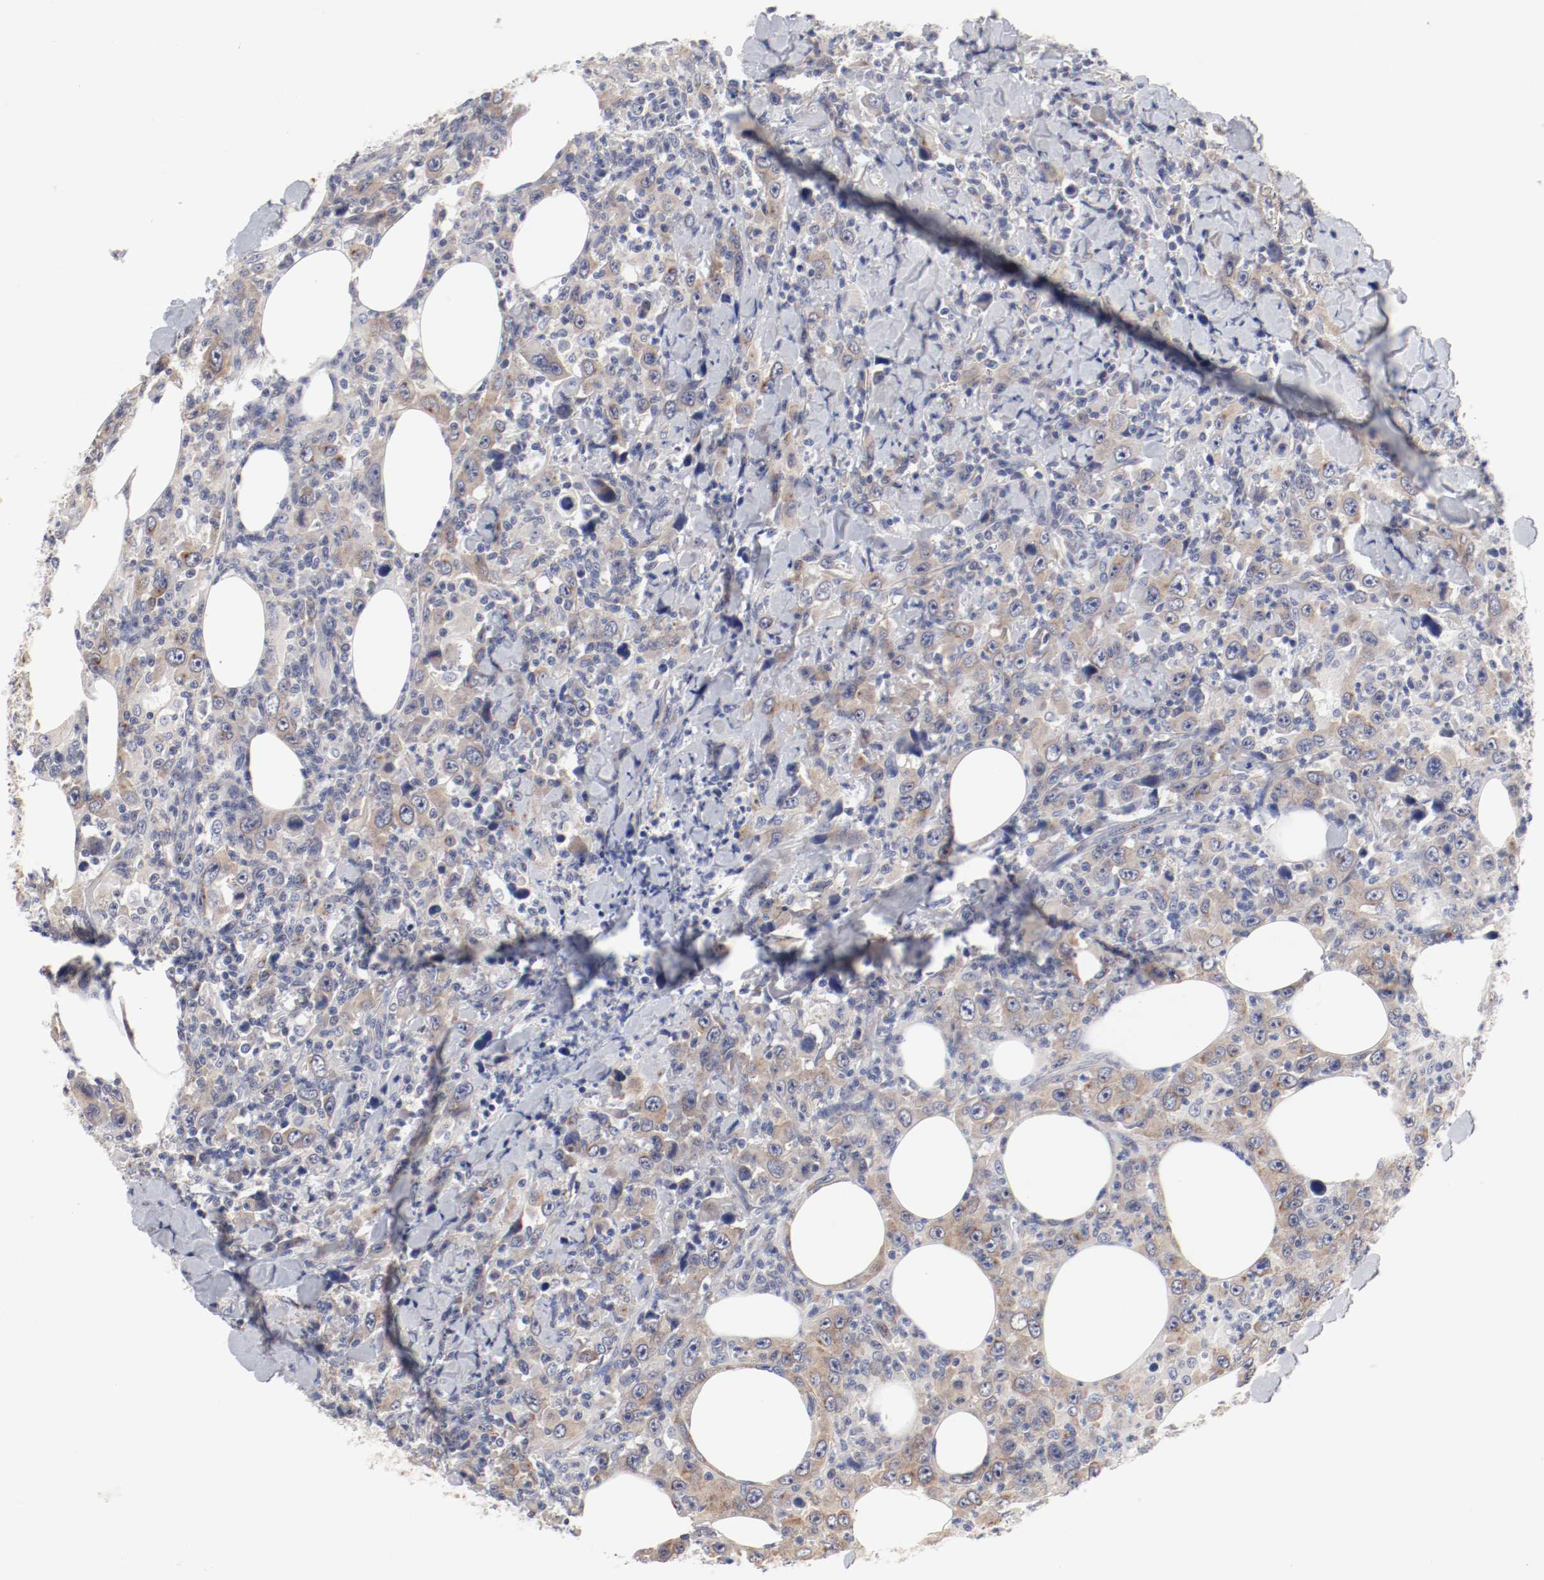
{"staining": {"intensity": "weak", "quantity": ">75%", "location": "cytoplasmic/membranous"}, "tissue": "thyroid cancer", "cell_type": "Tumor cells", "image_type": "cancer", "snomed": [{"axis": "morphology", "description": "Carcinoma, NOS"}, {"axis": "topography", "description": "Thyroid gland"}], "caption": "Tumor cells show low levels of weak cytoplasmic/membranous staining in approximately >75% of cells in thyroid cancer. (brown staining indicates protein expression, while blue staining denotes nuclei).", "gene": "GPR143", "patient": {"sex": "female", "age": 77}}